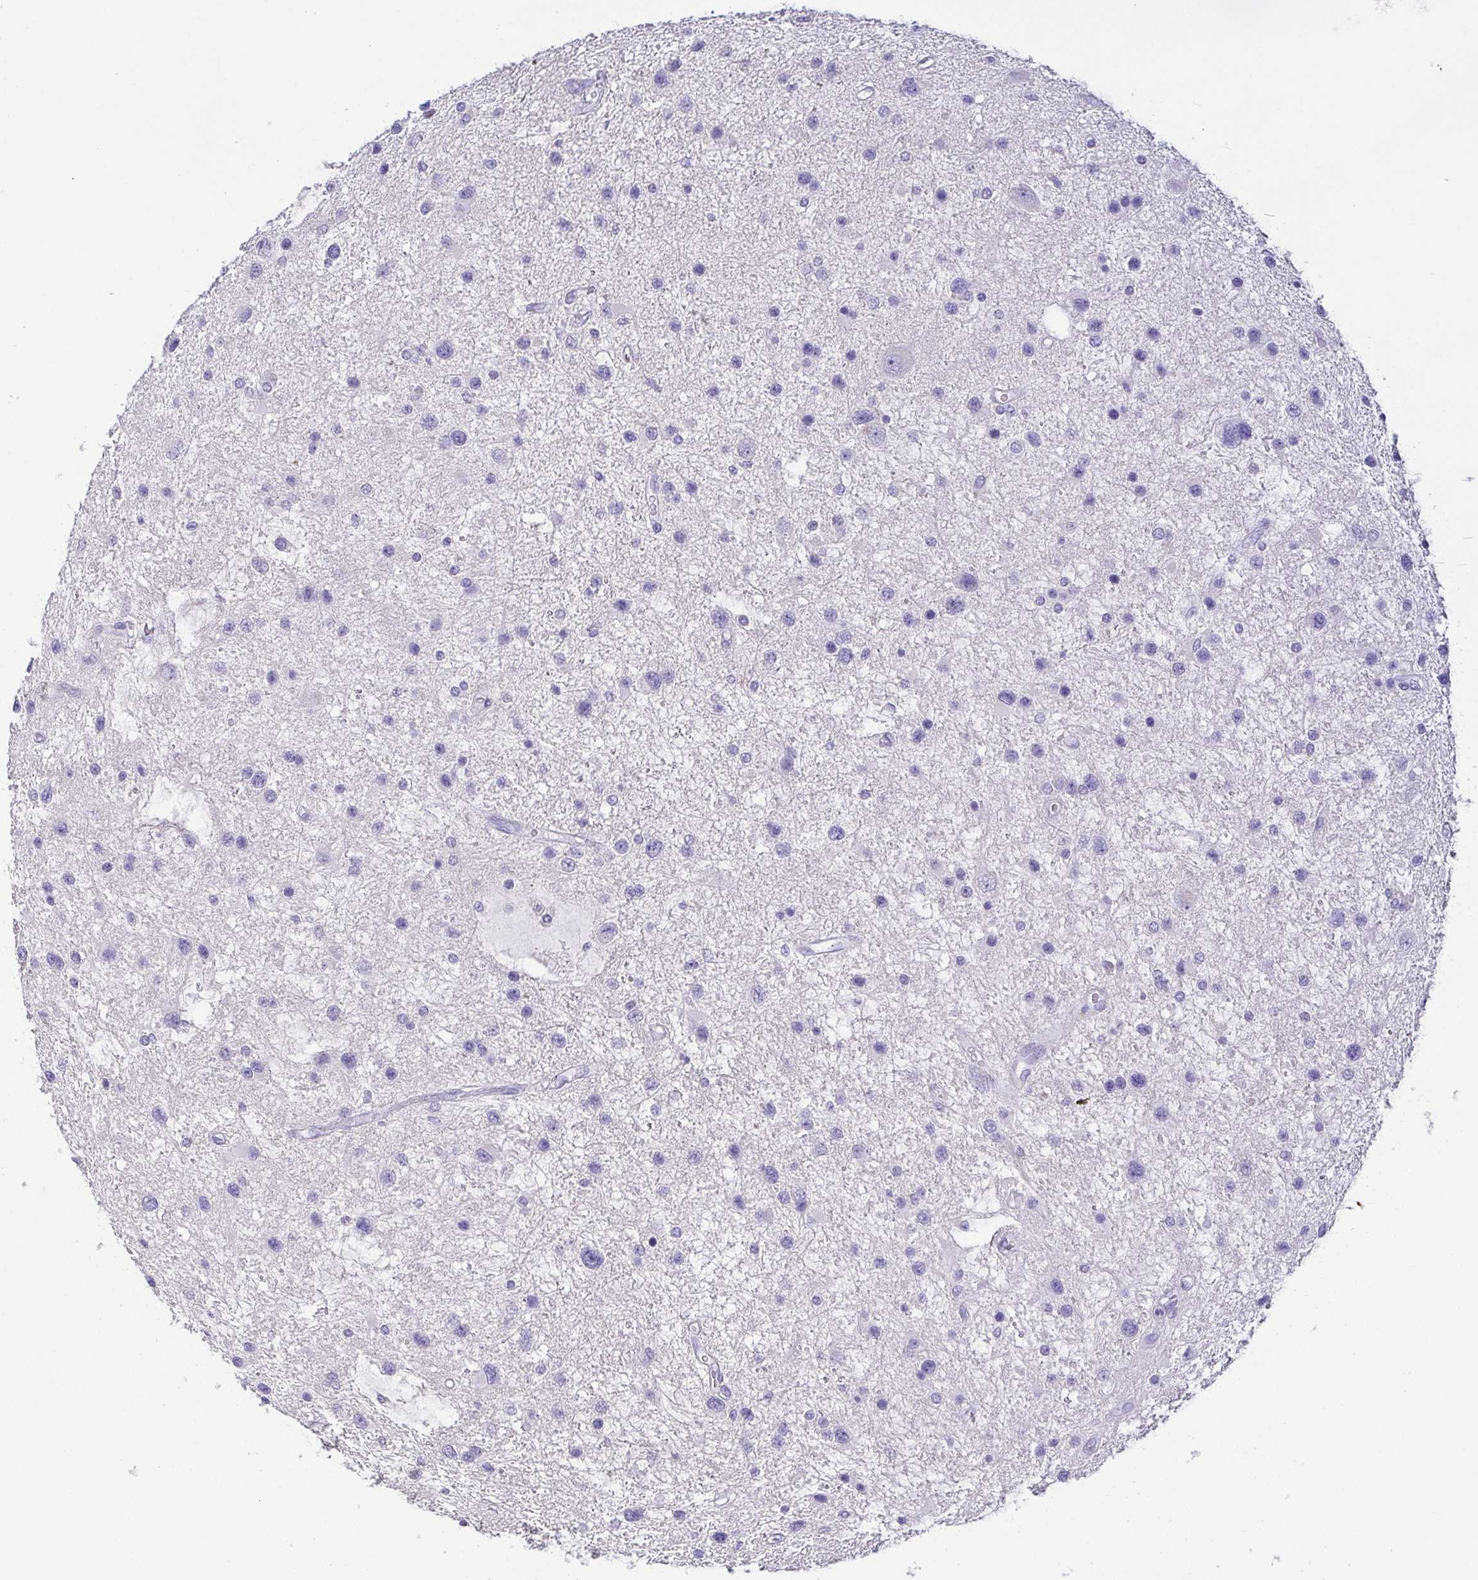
{"staining": {"intensity": "negative", "quantity": "none", "location": "none"}, "tissue": "glioma", "cell_type": "Tumor cells", "image_type": "cancer", "snomed": [{"axis": "morphology", "description": "Glioma, malignant, Low grade"}, {"axis": "topography", "description": "Brain"}], "caption": "A photomicrograph of malignant low-grade glioma stained for a protein demonstrates no brown staining in tumor cells.", "gene": "PKDREJ", "patient": {"sex": "female", "age": 32}}